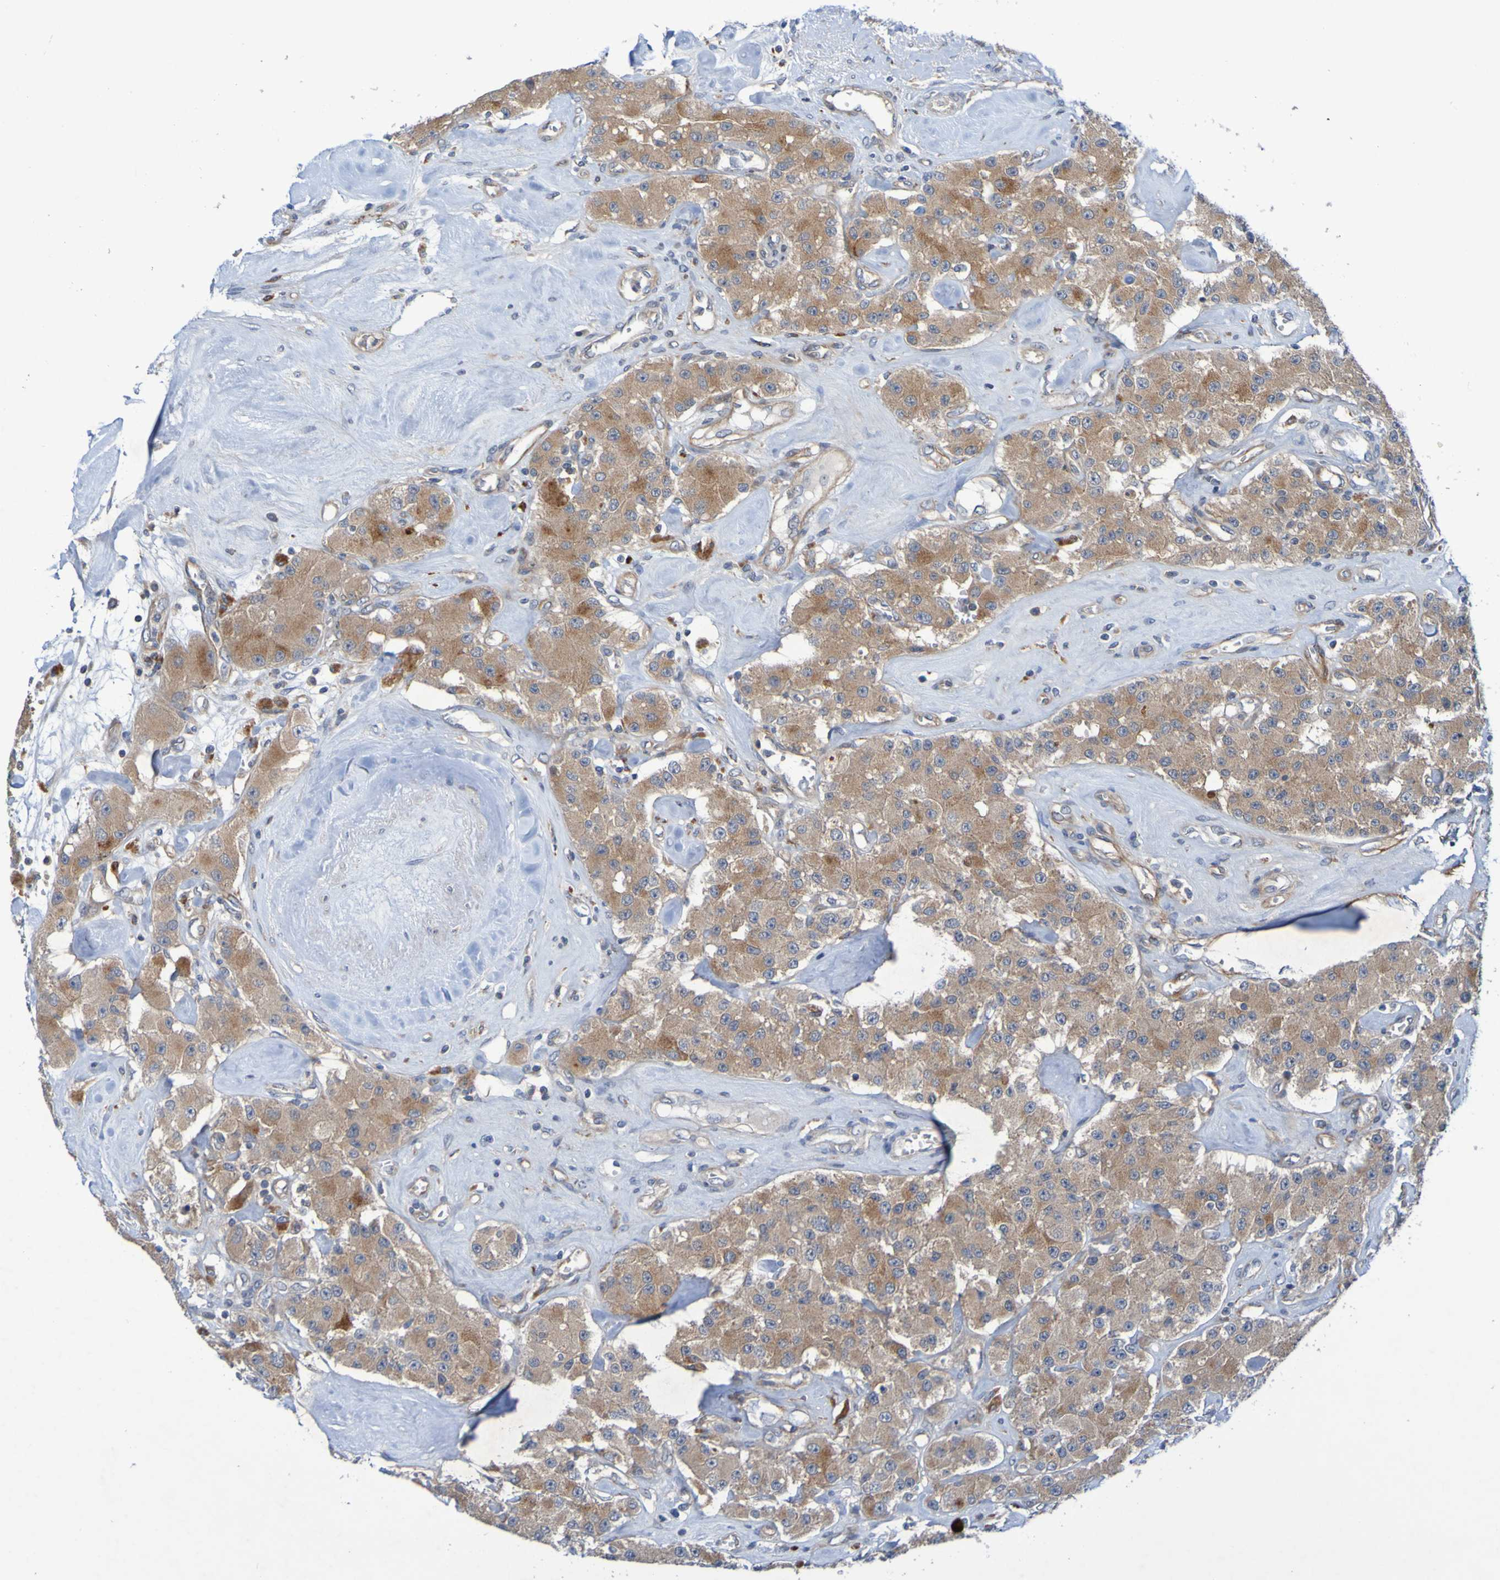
{"staining": {"intensity": "moderate", "quantity": ">75%", "location": "cytoplasmic/membranous"}, "tissue": "carcinoid", "cell_type": "Tumor cells", "image_type": "cancer", "snomed": [{"axis": "morphology", "description": "Carcinoid, malignant, NOS"}, {"axis": "topography", "description": "Pancreas"}], "caption": "The micrograph shows staining of carcinoid (malignant), revealing moderate cytoplasmic/membranous protein staining (brown color) within tumor cells.", "gene": "SDK1", "patient": {"sex": "male", "age": 41}}